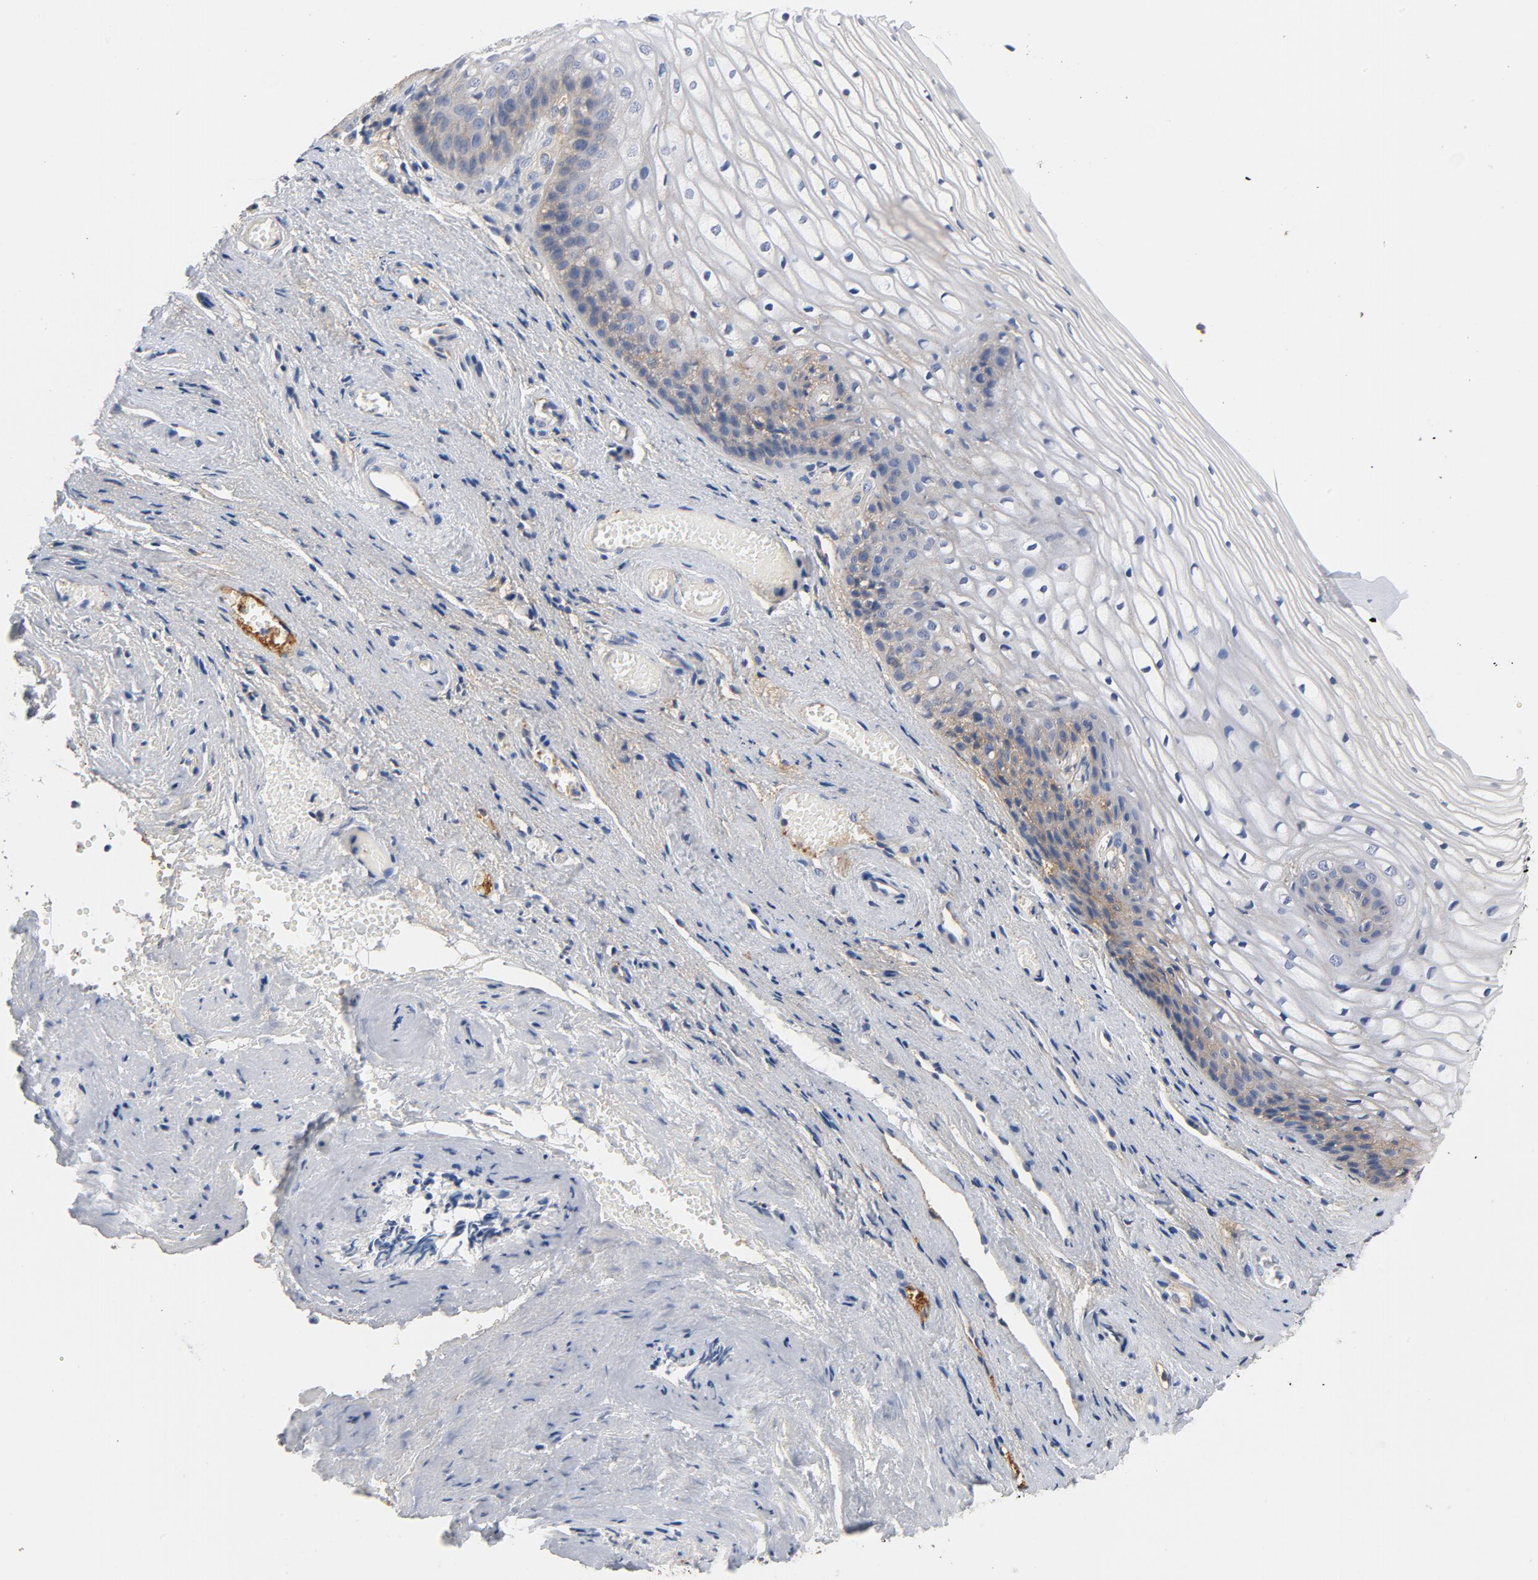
{"staining": {"intensity": "negative", "quantity": "none", "location": "none"}, "tissue": "vagina", "cell_type": "Squamous epithelial cells", "image_type": "normal", "snomed": [{"axis": "morphology", "description": "Normal tissue, NOS"}, {"axis": "topography", "description": "Vagina"}], "caption": "DAB (3,3'-diaminobenzidine) immunohistochemical staining of normal vagina reveals no significant staining in squamous epithelial cells. (DAB immunohistochemistry, high magnification).", "gene": "SRC", "patient": {"sex": "female", "age": 34}}